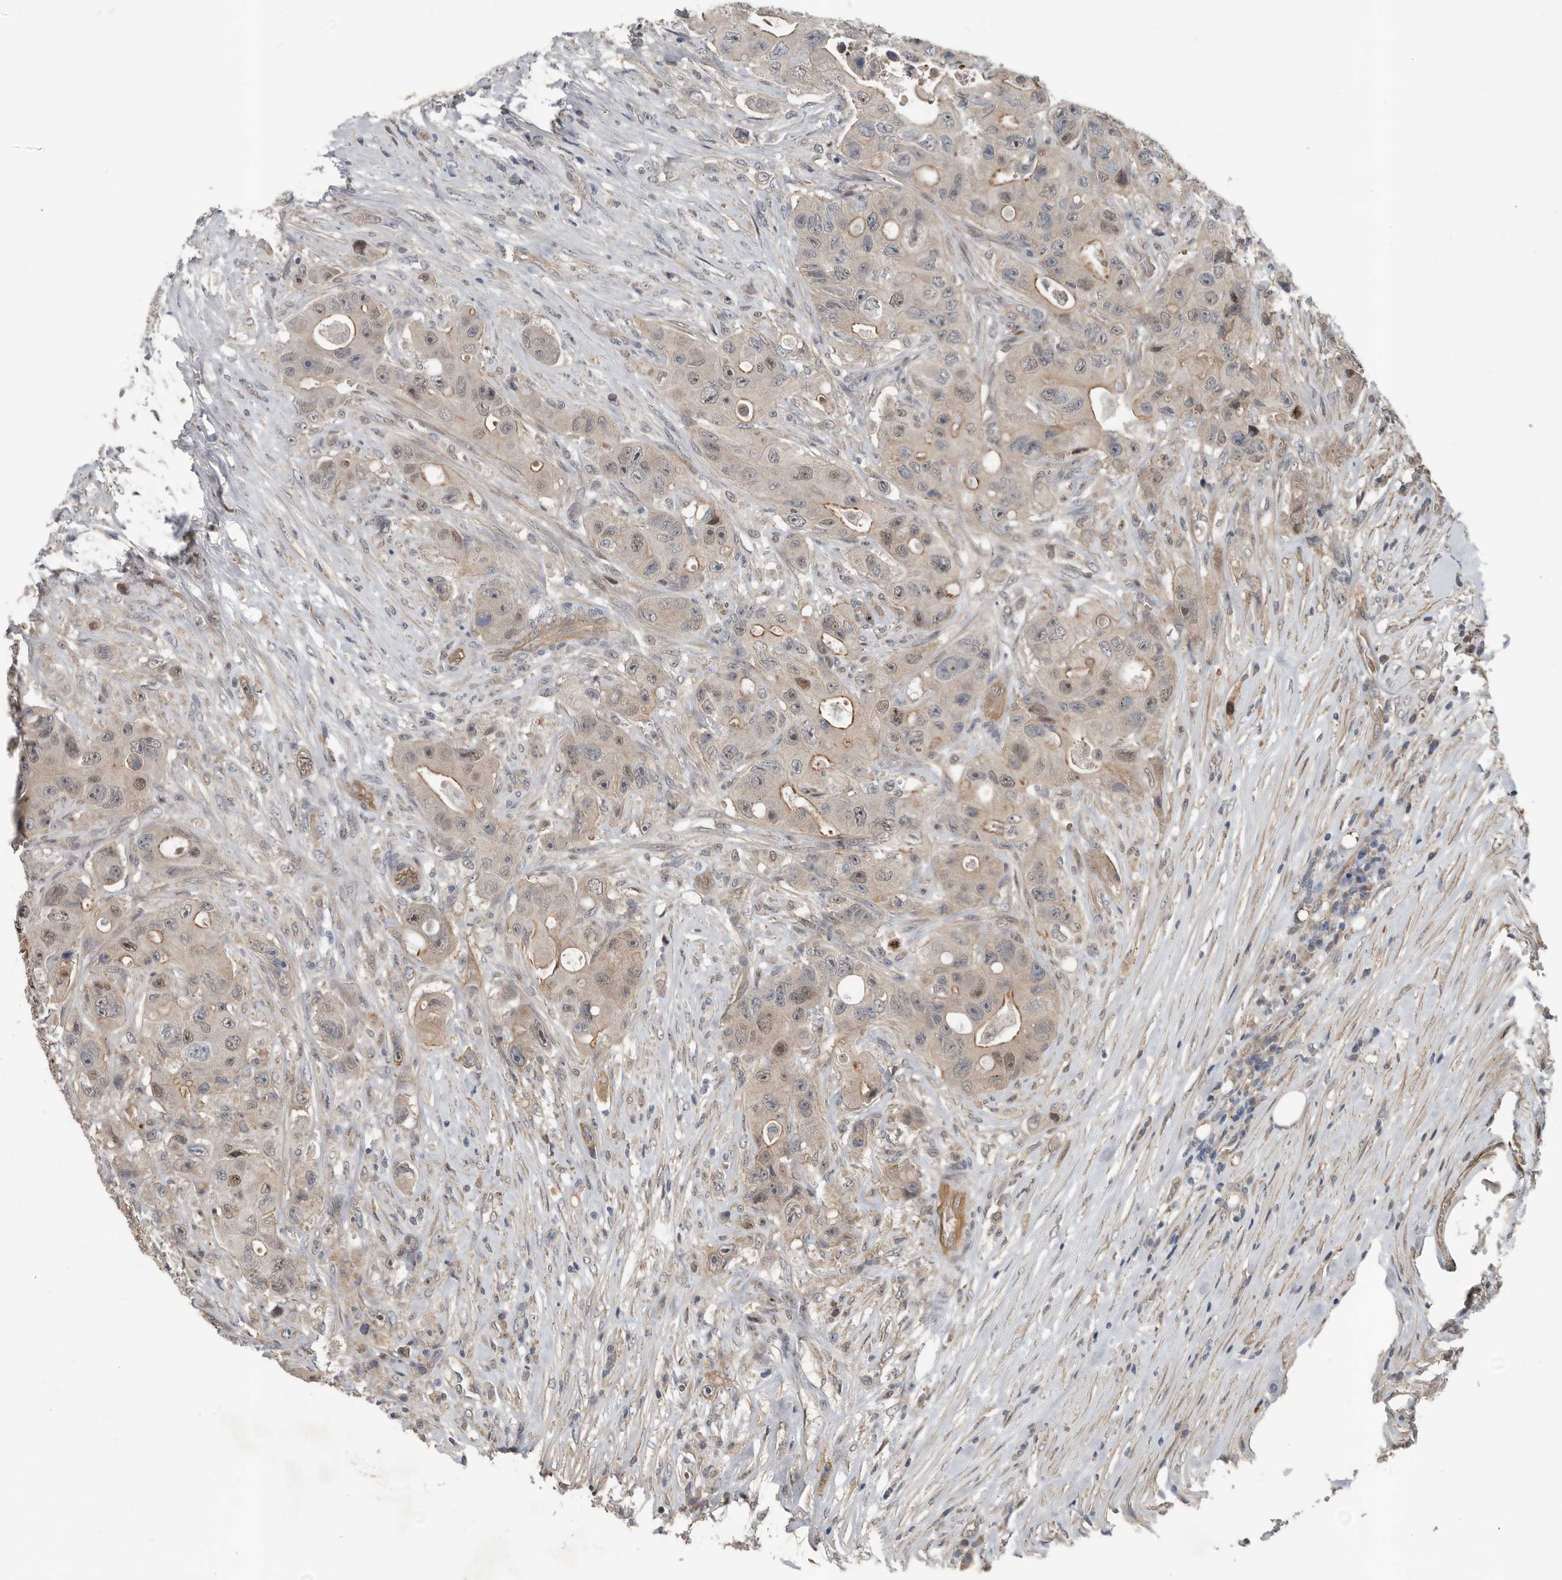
{"staining": {"intensity": "weak", "quantity": "25%-75%", "location": "cytoplasmic/membranous"}, "tissue": "colorectal cancer", "cell_type": "Tumor cells", "image_type": "cancer", "snomed": [{"axis": "morphology", "description": "Adenocarcinoma, NOS"}, {"axis": "topography", "description": "Colon"}], "caption": "Immunohistochemistry (IHC) of colorectal cancer (adenocarcinoma) demonstrates low levels of weak cytoplasmic/membranous expression in about 25%-75% of tumor cells.", "gene": "YOD1", "patient": {"sex": "female", "age": 46}}